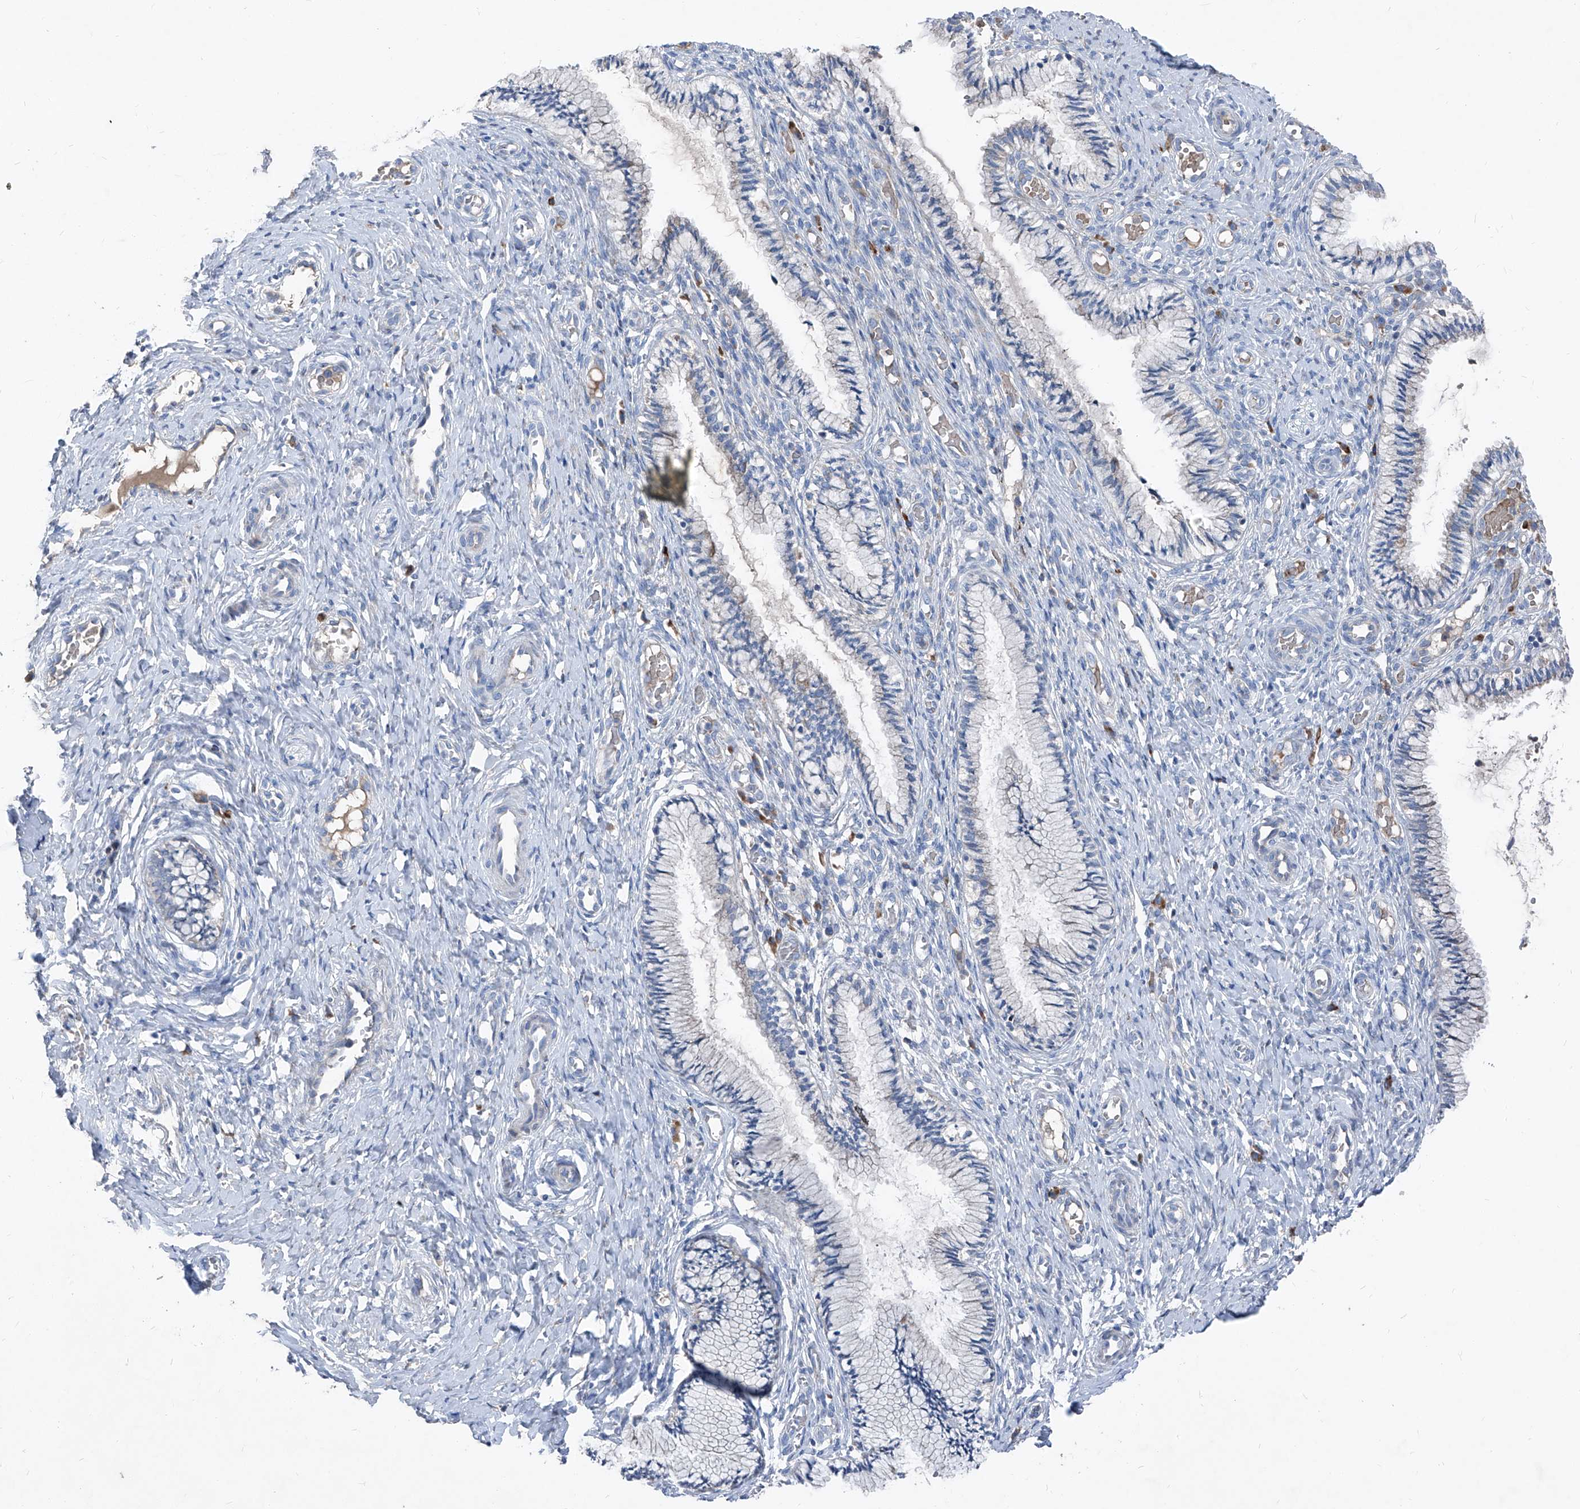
{"staining": {"intensity": "negative", "quantity": "none", "location": "none"}, "tissue": "cervix", "cell_type": "Glandular cells", "image_type": "normal", "snomed": [{"axis": "morphology", "description": "Normal tissue, NOS"}, {"axis": "topography", "description": "Cervix"}], "caption": "Immunohistochemistry (IHC) image of unremarkable cervix: cervix stained with DAB (3,3'-diaminobenzidine) demonstrates no significant protein expression in glandular cells. (DAB IHC, high magnification).", "gene": "IFI27", "patient": {"sex": "female", "age": 27}}